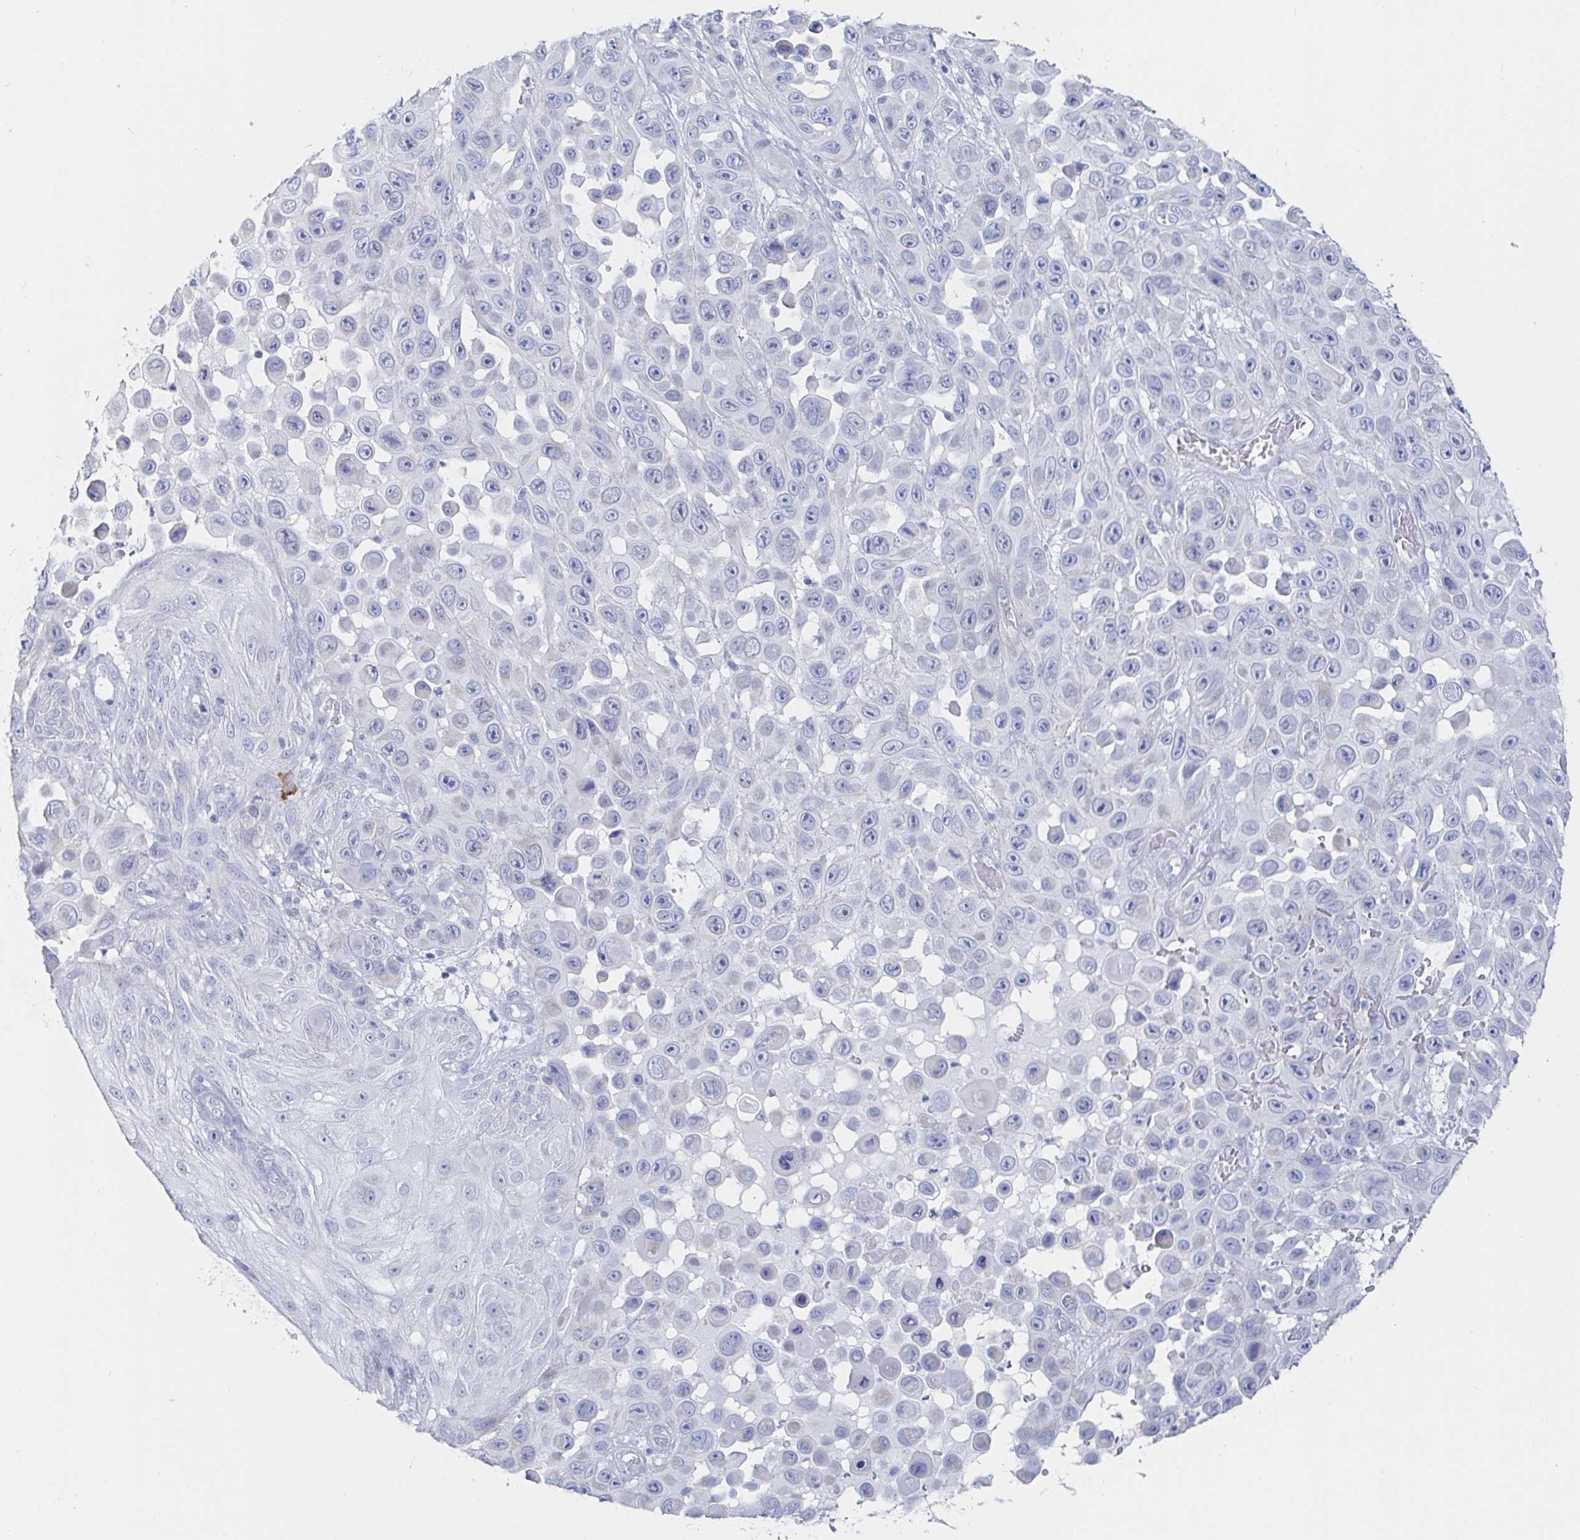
{"staining": {"intensity": "negative", "quantity": "none", "location": "none"}, "tissue": "skin cancer", "cell_type": "Tumor cells", "image_type": "cancer", "snomed": [{"axis": "morphology", "description": "Squamous cell carcinoma, NOS"}, {"axis": "topography", "description": "Skin"}], "caption": "IHC image of skin cancer (squamous cell carcinoma) stained for a protein (brown), which displays no expression in tumor cells.", "gene": "PACSIN1", "patient": {"sex": "male", "age": 81}}